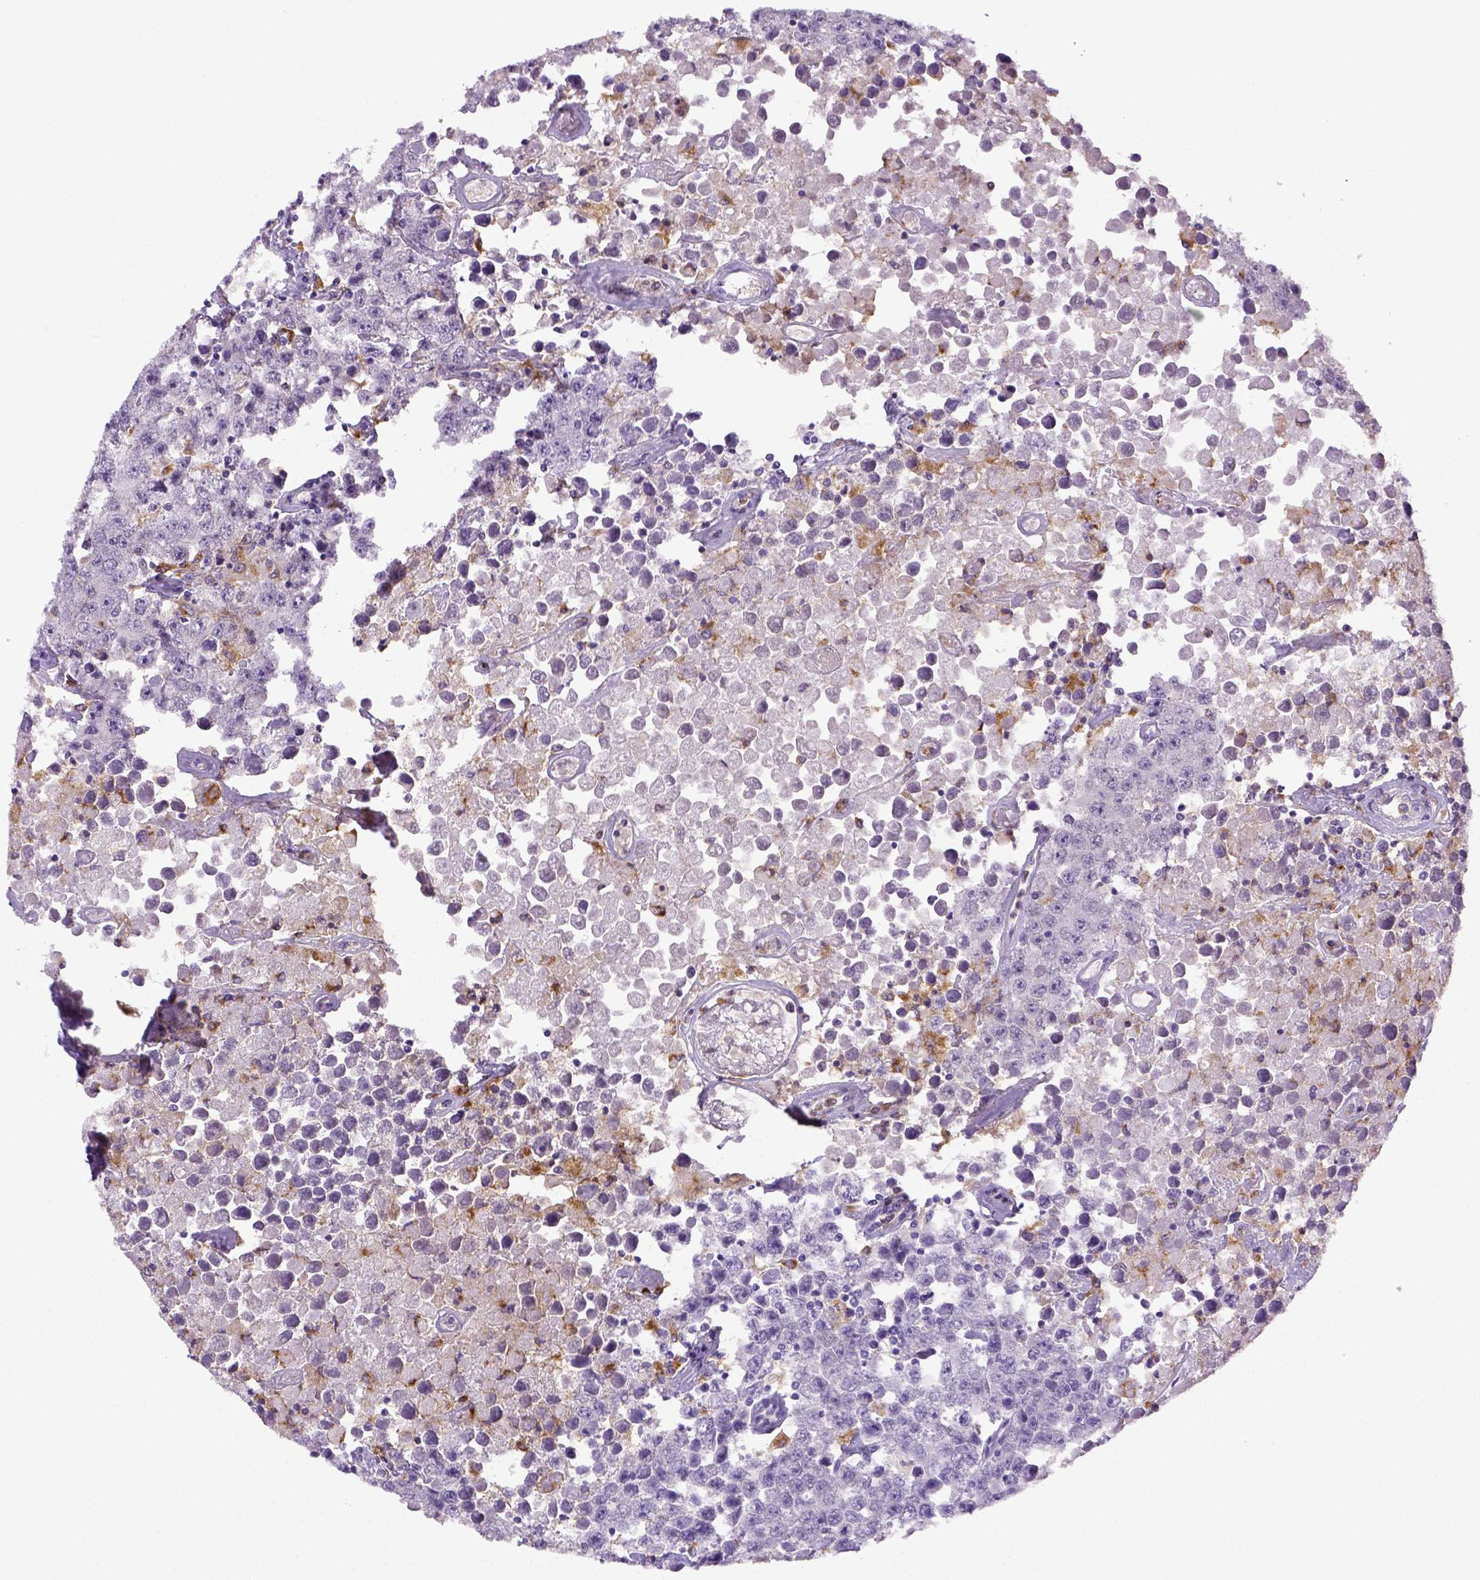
{"staining": {"intensity": "negative", "quantity": "none", "location": "none"}, "tissue": "testis cancer", "cell_type": "Tumor cells", "image_type": "cancer", "snomed": [{"axis": "morphology", "description": "Seminoma, NOS"}, {"axis": "topography", "description": "Testis"}], "caption": "IHC of human testis cancer displays no staining in tumor cells.", "gene": "CD68", "patient": {"sex": "male", "age": 52}}